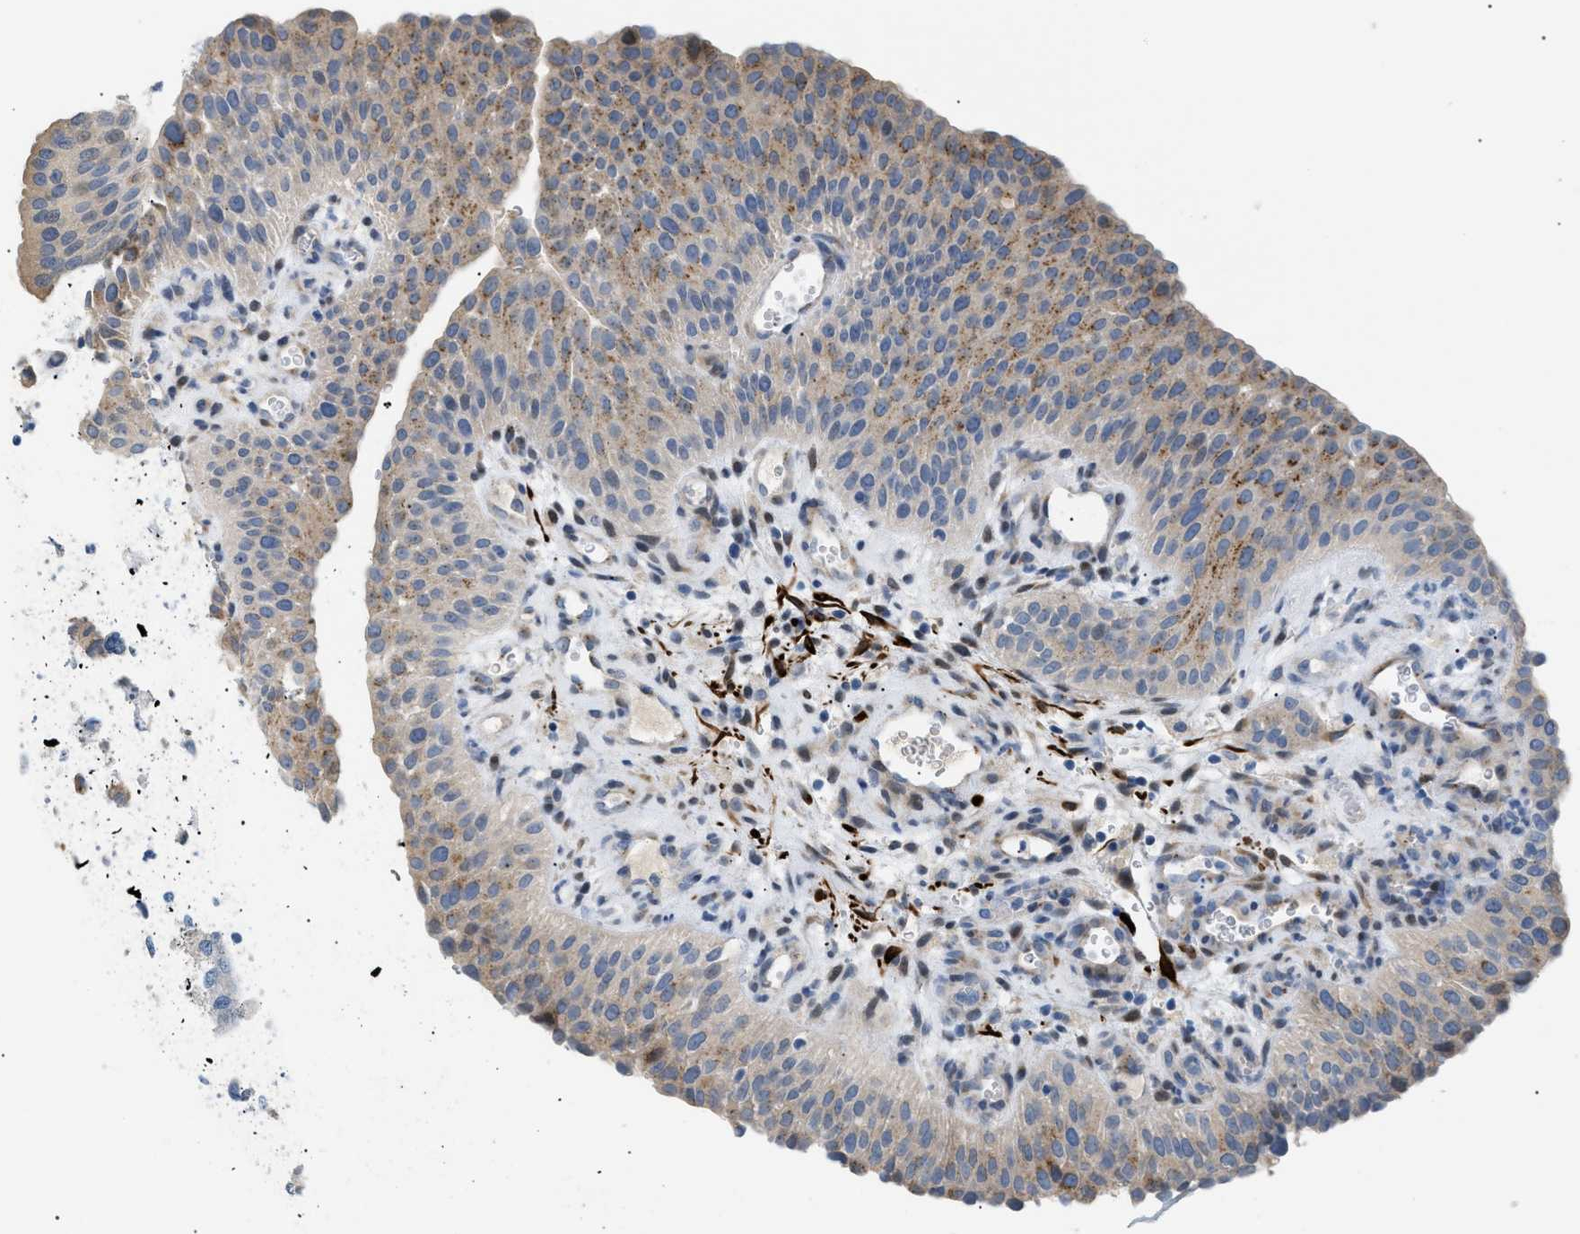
{"staining": {"intensity": "weak", "quantity": ">75%", "location": "cytoplasmic/membranous"}, "tissue": "urothelial cancer", "cell_type": "Tumor cells", "image_type": "cancer", "snomed": [{"axis": "morphology", "description": "Urothelial carcinoma, Low grade"}, {"axis": "morphology", "description": "Urothelial carcinoma, High grade"}, {"axis": "topography", "description": "Urinary bladder"}], "caption": "Tumor cells reveal low levels of weak cytoplasmic/membranous positivity in approximately >75% of cells in human low-grade urothelial carcinoma.", "gene": "ICA1", "patient": {"sex": "male", "age": 35}}